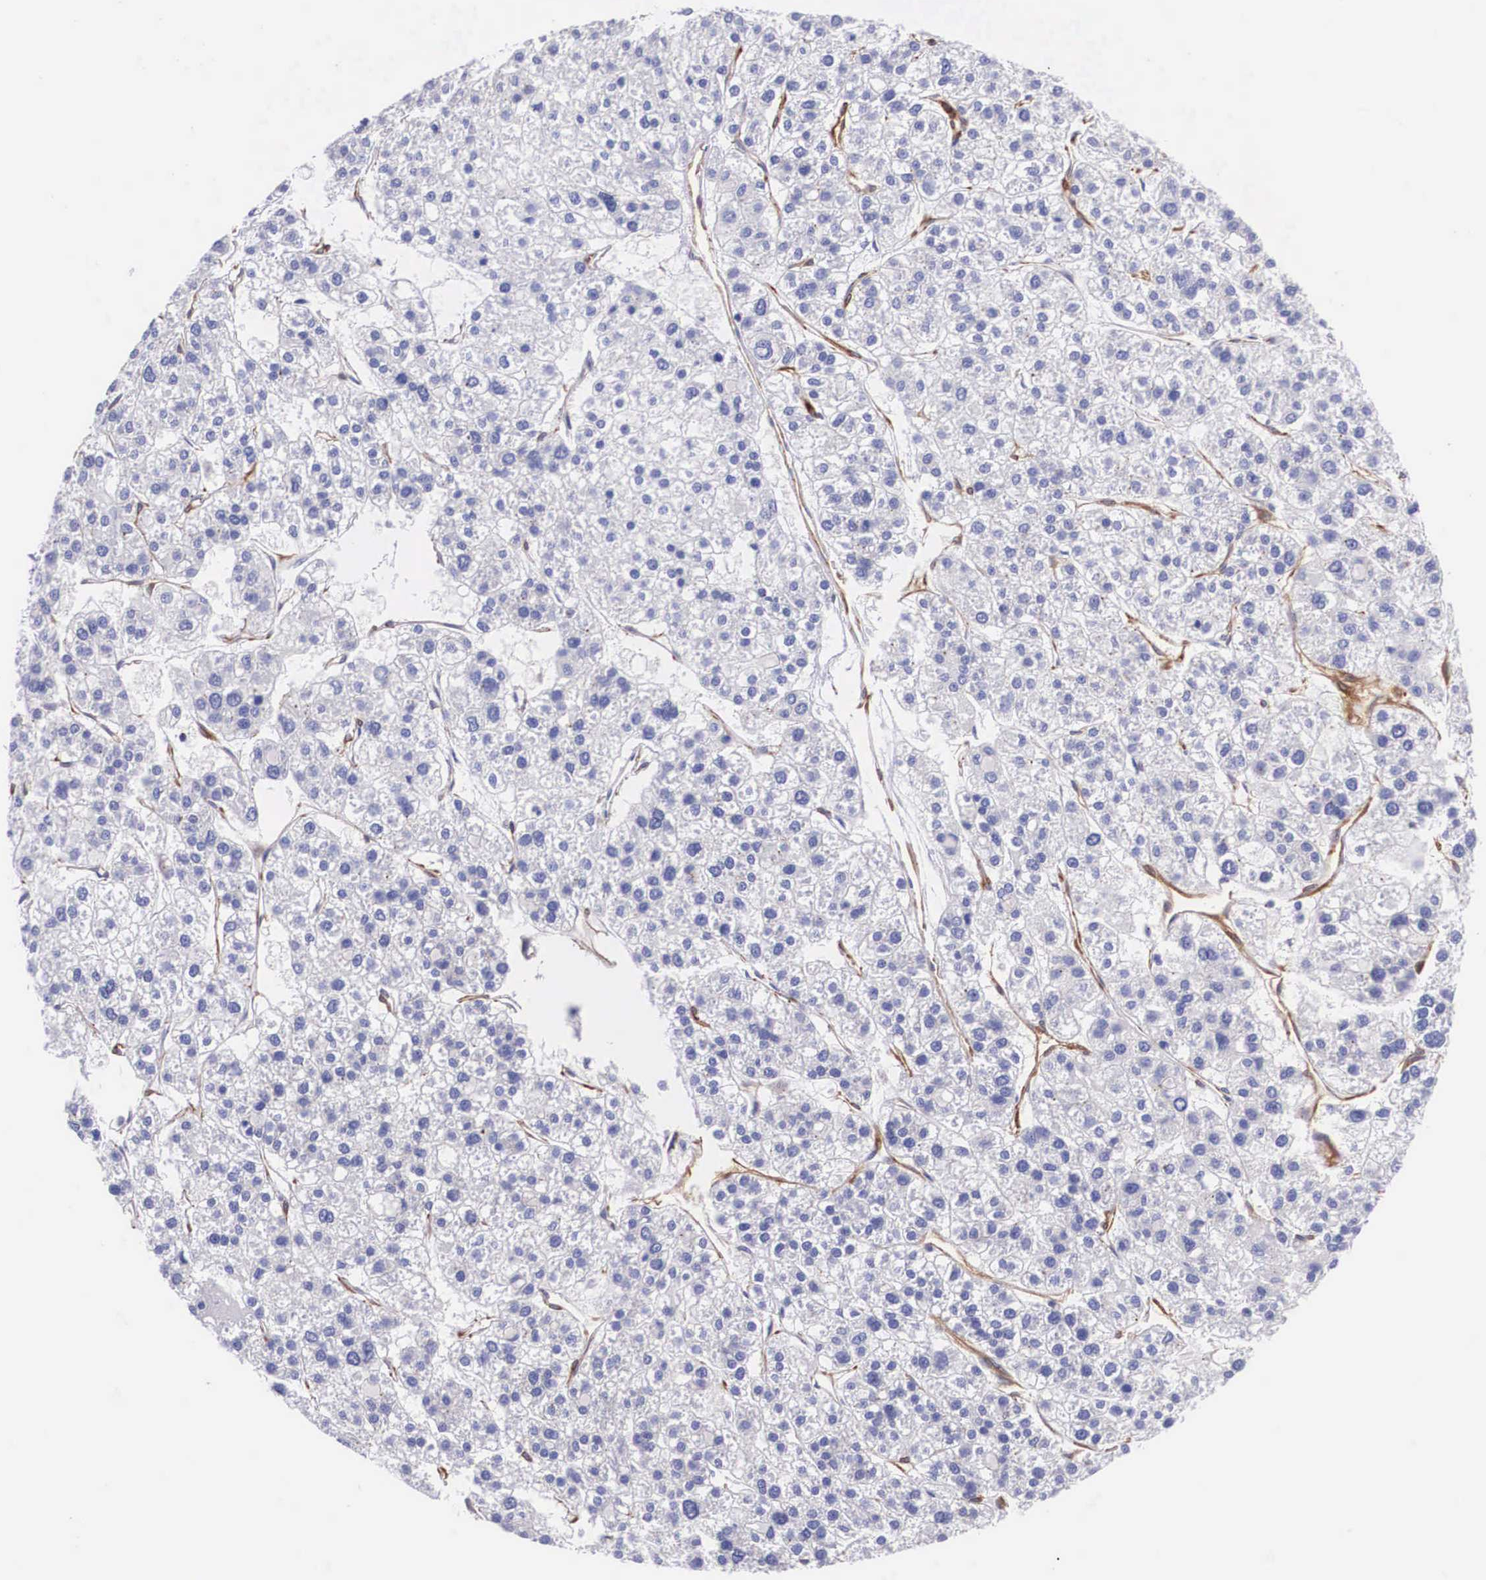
{"staining": {"intensity": "weak", "quantity": "<25%", "location": "cytoplasmic/membranous"}, "tissue": "liver cancer", "cell_type": "Tumor cells", "image_type": "cancer", "snomed": [{"axis": "morphology", "description": "Carcinoma, Hepatocellular, NOS"}, {"axis": "topography", "description": "Liver"}], "caption": "Liver cancer (hepatocellular carcinoma) was stained to show a protein in brown. There is no significant staining in tumor cells.", "gene": "BCAR1", "patient": {"sex": "female", "age": 85}}